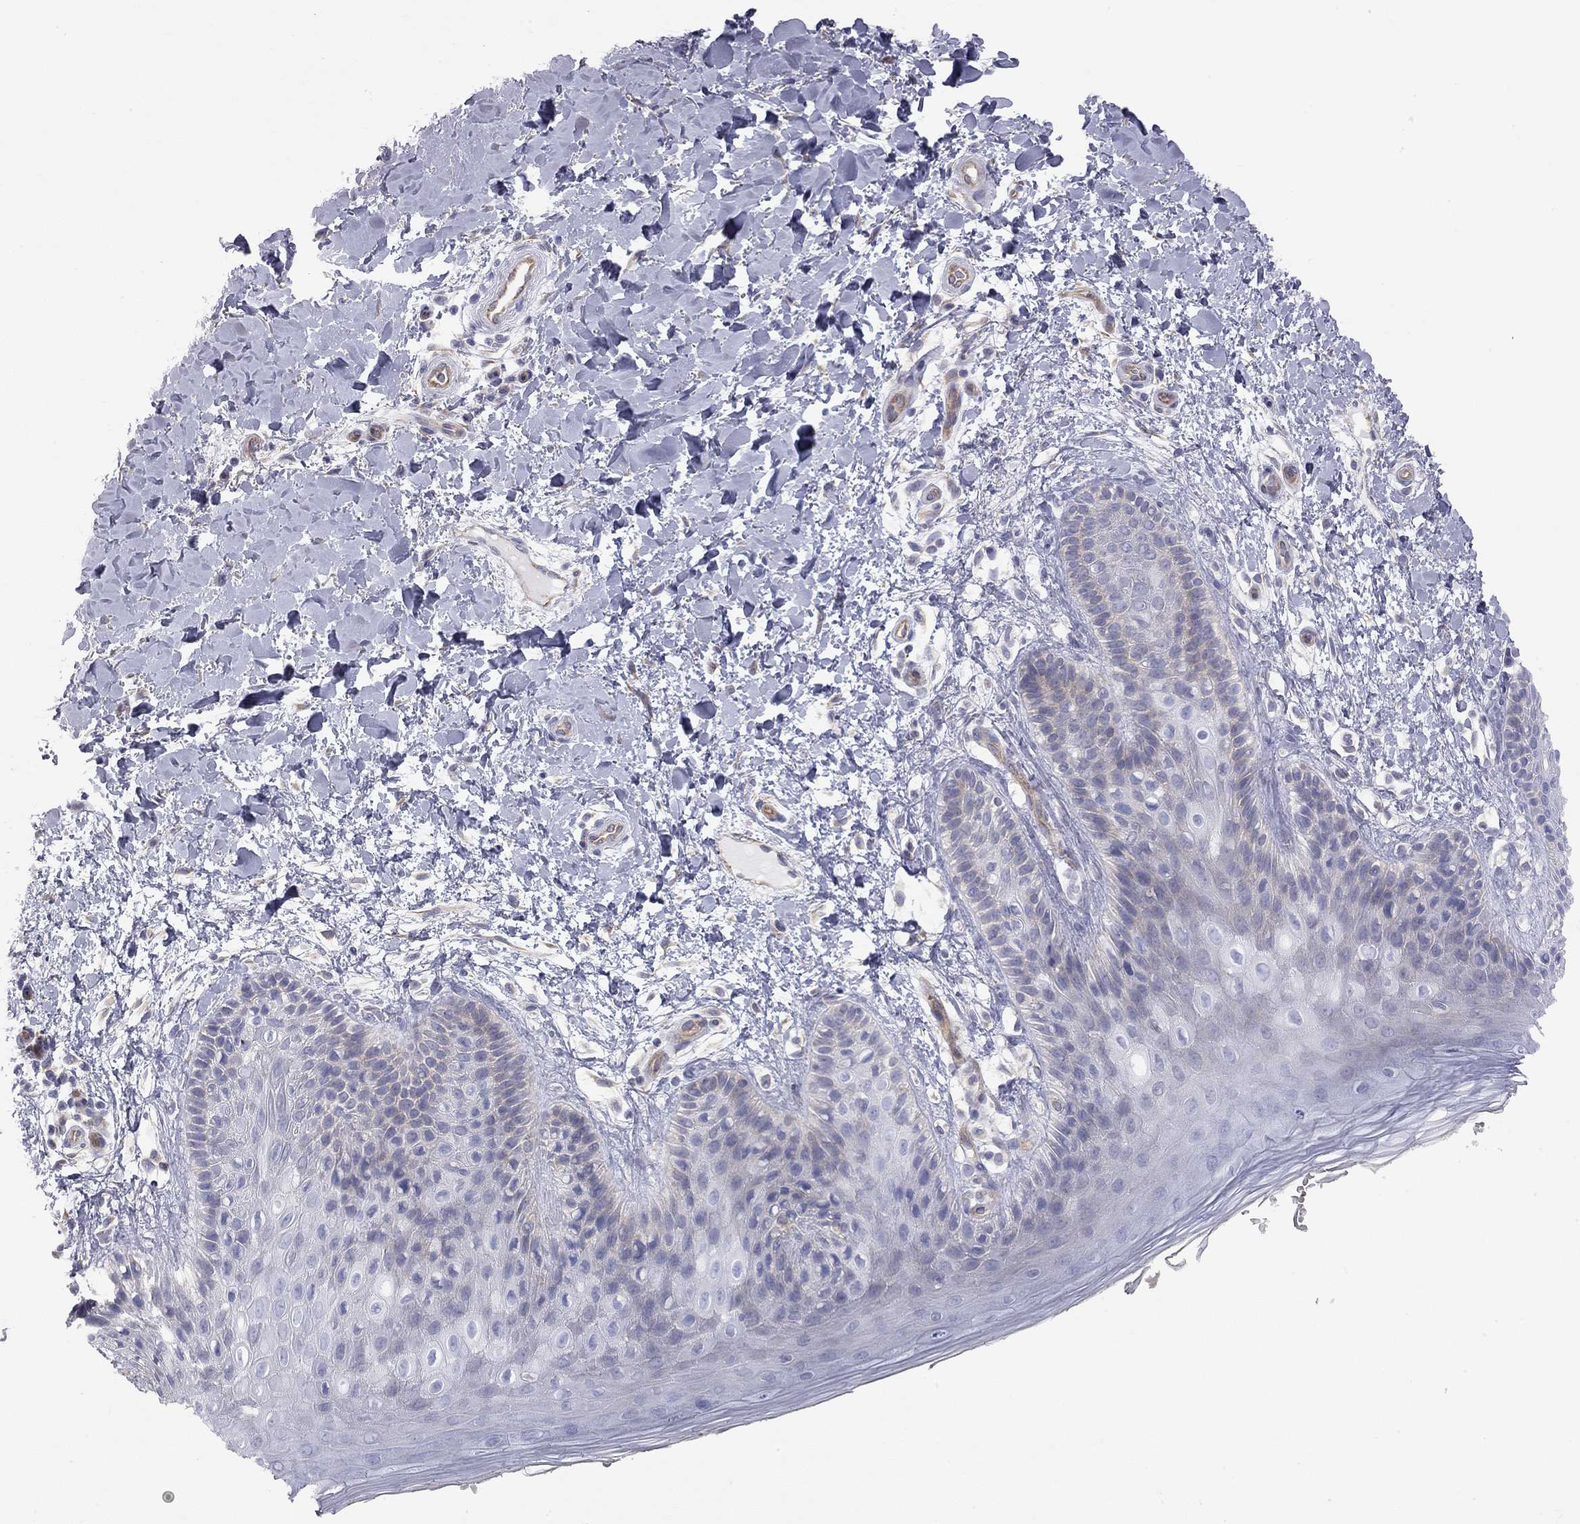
{"staining": {"intensity": "negative", "quantity": "none", "location": "none"}, "tissue": "skin", "cell_type": "Epidermal cells", "image_type": "normal", "snomed": [{"axis": "morphology", "description": "Normal tissue, NOS"}, {"axis": "topography", "description": "Anal"}], "caption": "Epidermal cells are negative for protein expression in benign human skin.", "gene": "GPRC5B", "patient": {"sex": "male", "age": 36}}